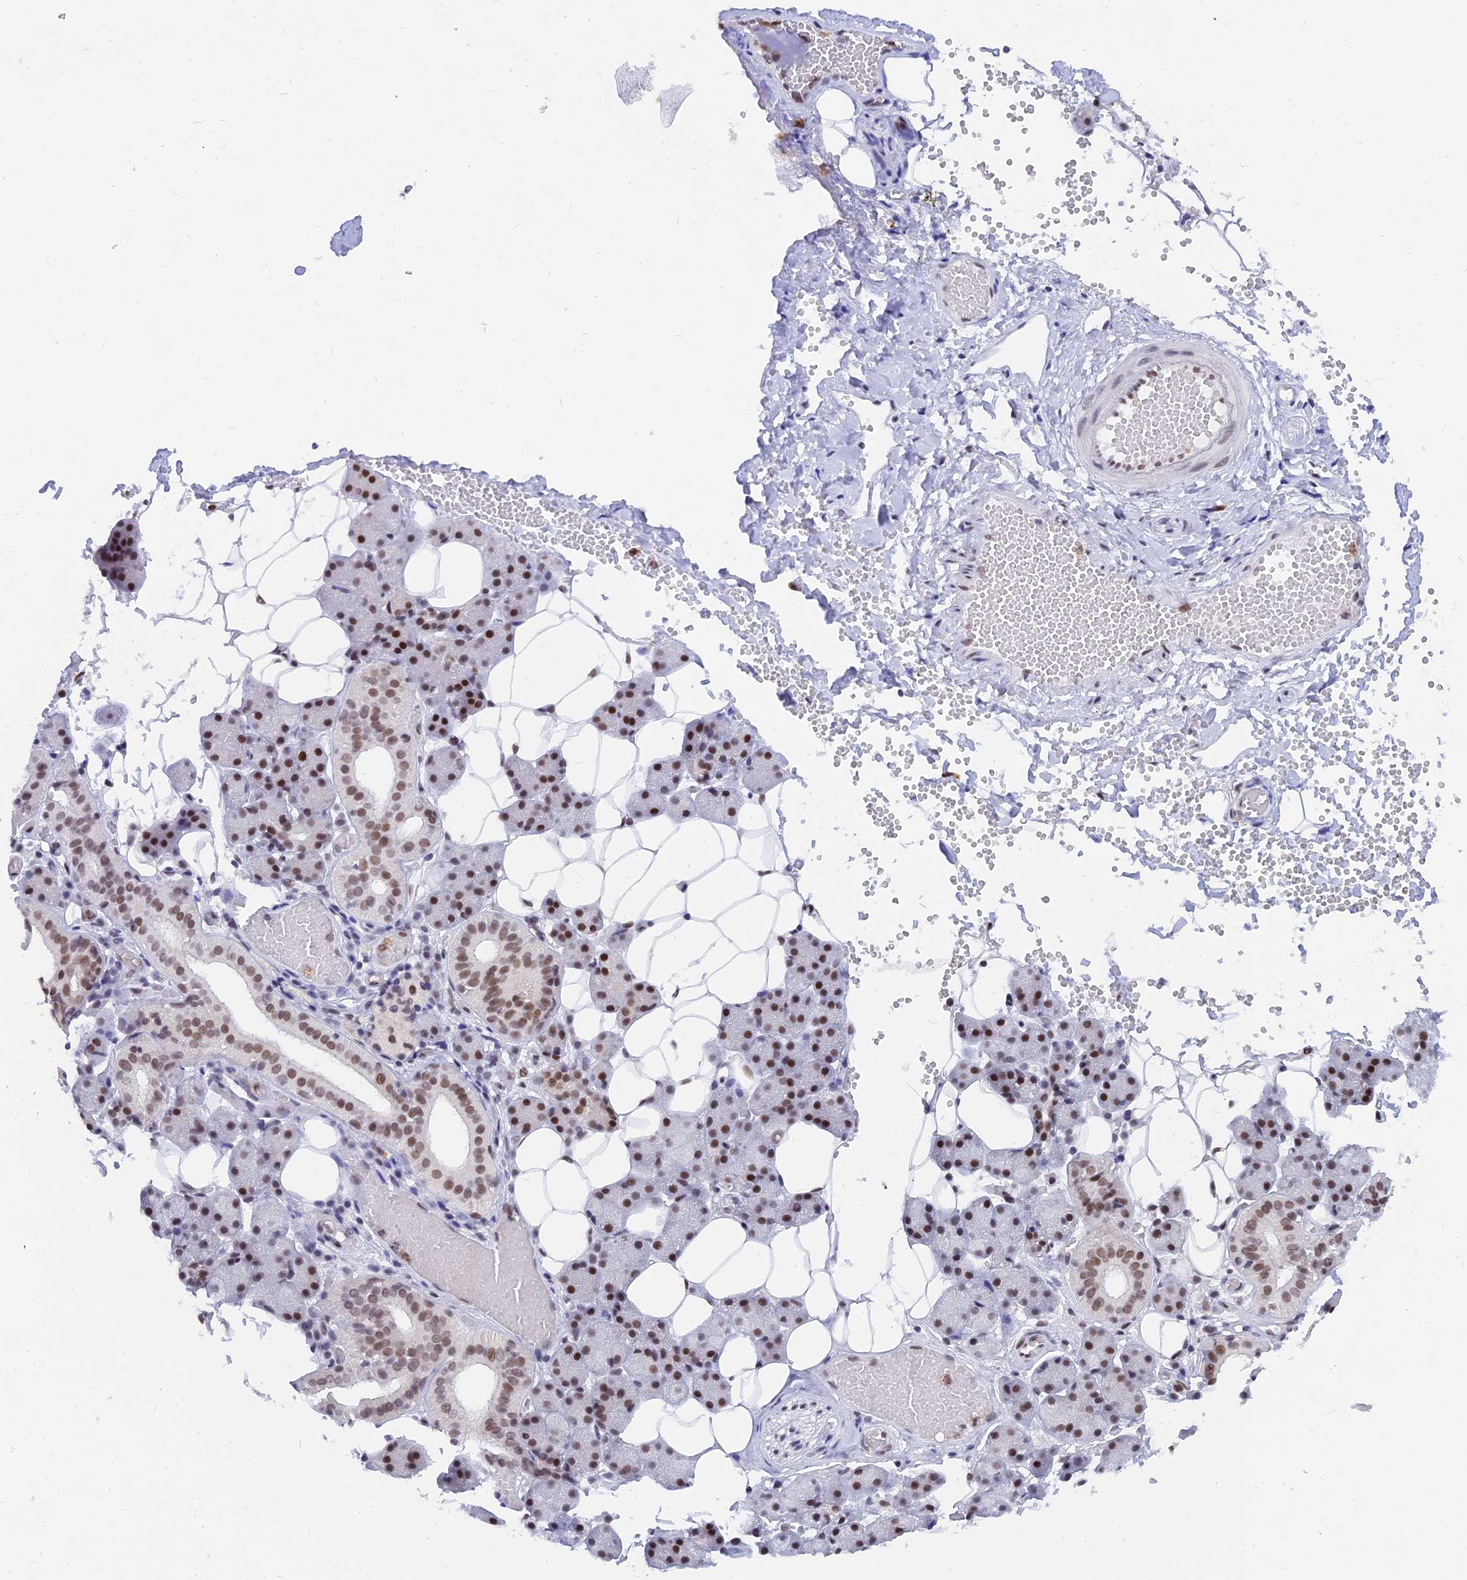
{"staining": {"intensity": "moderate", "quantity": ">75%", "location": "nuclear"}, "tissue": "salivary gland", "cell_type": "Glandular cells", "image_type": "normal", "snomed": [{"axis": "morphology", "description": "Normal tissue, NOS"}, {"axis": "topography", "description": "Salivary gland"}], "caption": "Salivary gland stained with immunohistochemistry (IHC) reveals moderate nuclear positivity in about >75% of glandular cells.", "gene": "DPY30", "patient": {"sex": "female", "age": 33}}